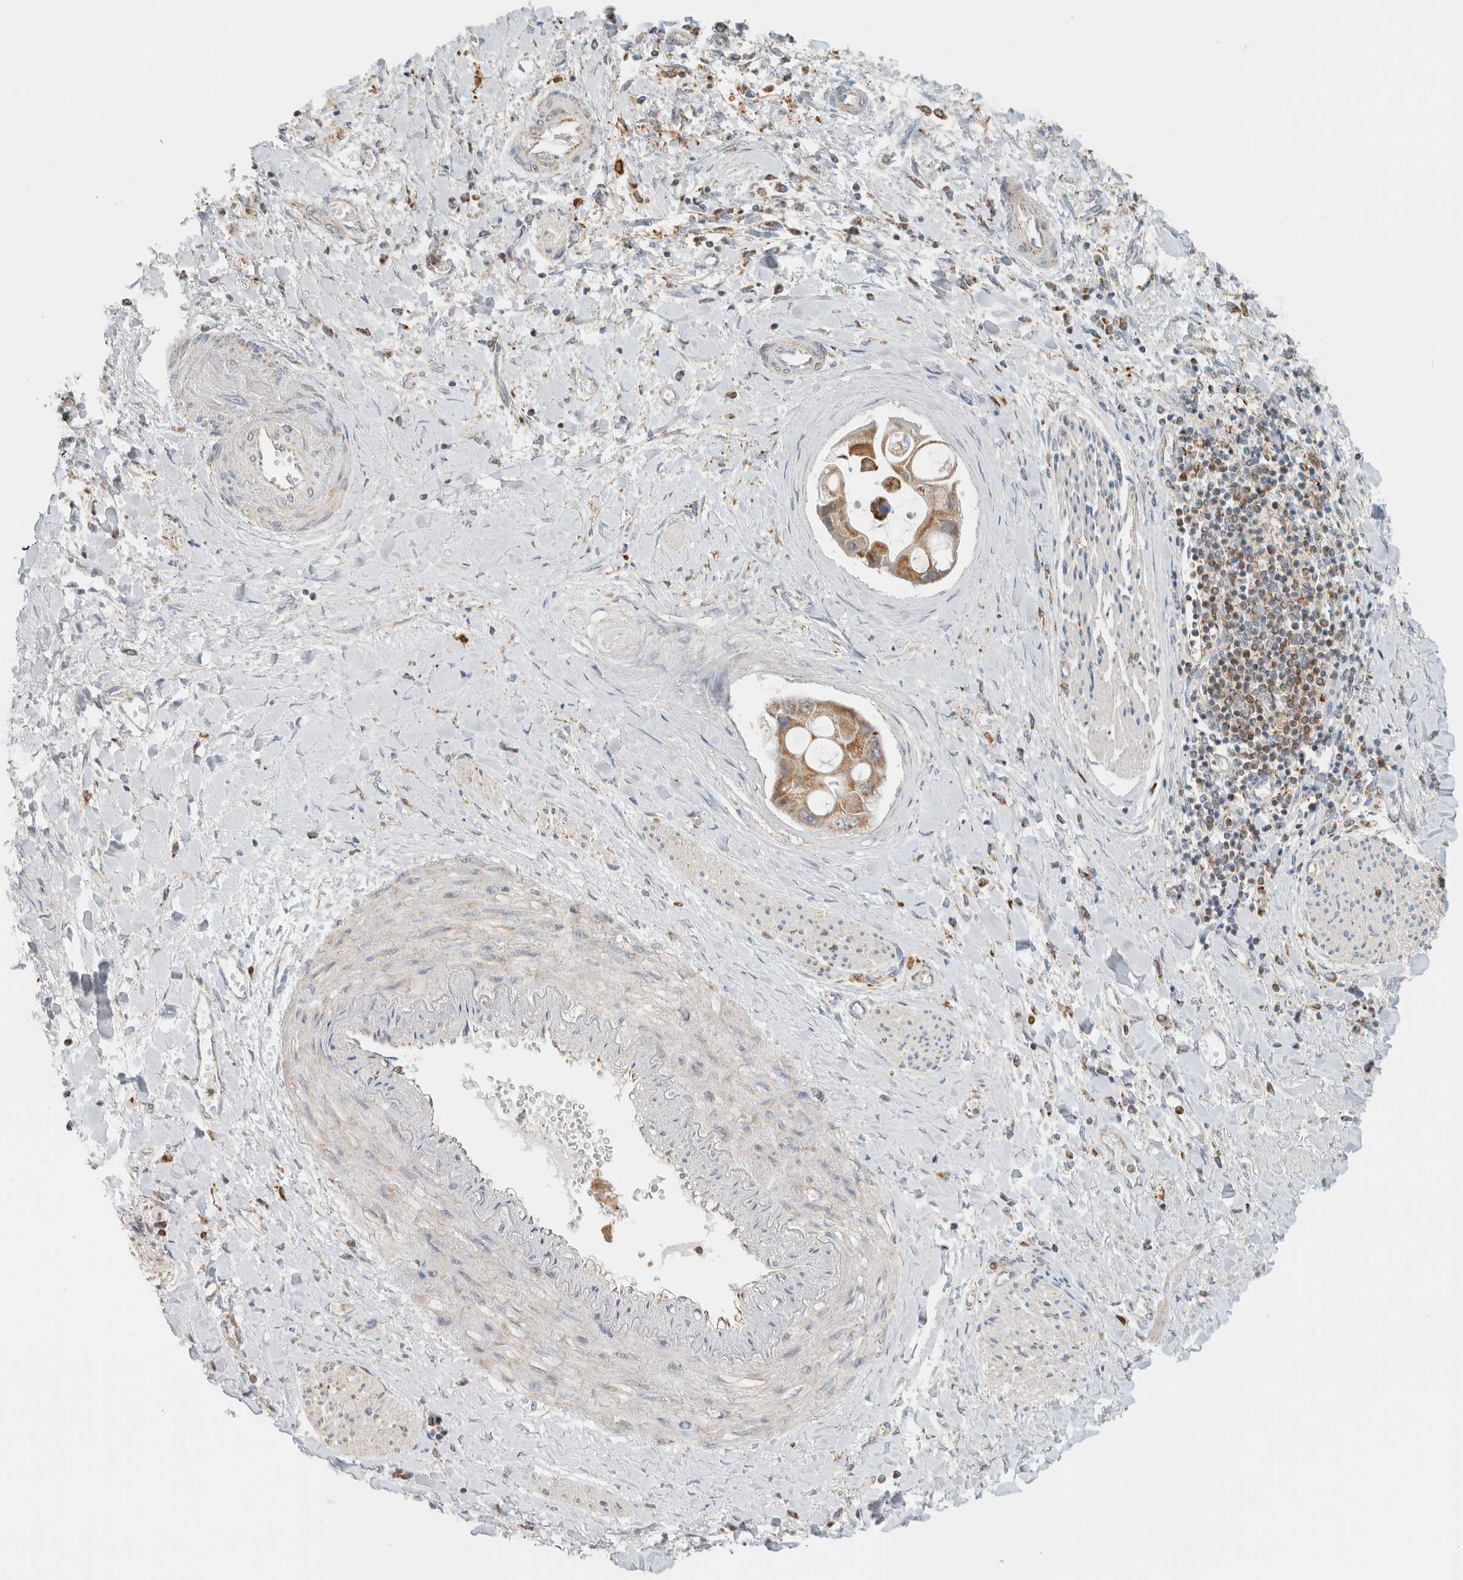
{"staining": {"intensity": "moderate", "quantity": ">75%", "location": "cytoplasmic/membranous"}, "tissue": "liver cancer", "cell_type": "Tumor cells", "image_type": "cancer", "snomed": [{"axis": "morphology", "description": "Cholangiocarcinoma"}, {"axis": "topography", "description": "Liver"}], "caption": "This micrograph displays immunohistochemistry (IHC) staining of human liver cancer (cholangiocarcinoma), with medium moderate cytoplasmic/membranous positivity in approximately >75% of tumor cells.", "gene": "CAPG", "patient": {"sex": "male", "age": 50}}